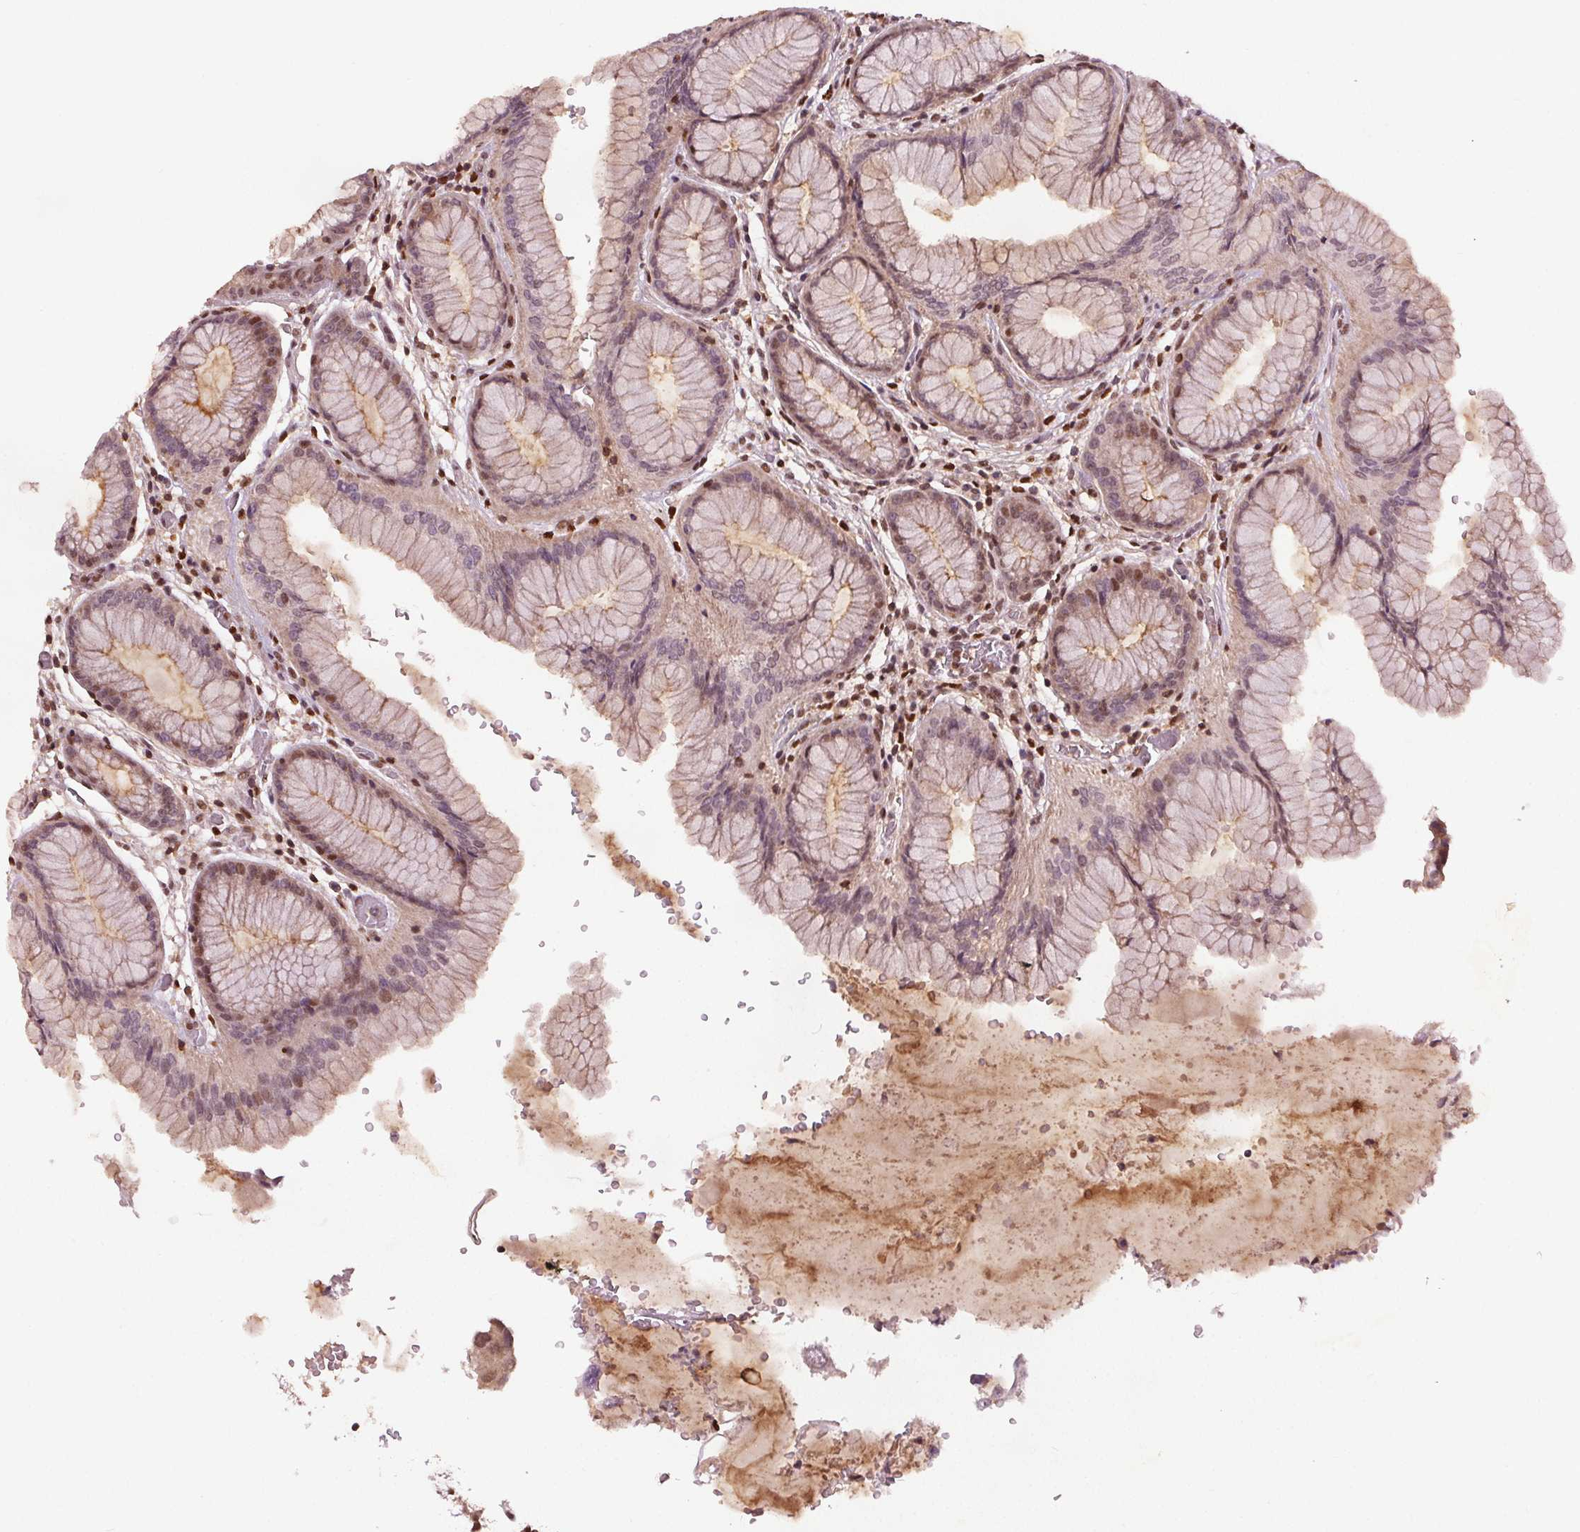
{"staining": {"intensity": "moderate", "quantity": "25%-75%", "location": "cytoplasmic/membranous"}, "tissue": "stomach", "cell_type": "Glandular cells", "image_type": "normal", "snomed": [{"axis": "morphology", "description": "Normal tissue, NOS"}, {"axis": "topography", "description": "Stomach, upper"}, {"axis": "topography", "description": "Stomach"}], "caption": "The micrograph exhibits immunohistochemical staining of benign stomach. There is moderate cytoplasmic/membranous staining is seen in about 25%-75% of glandular cells. Nuclei are stained in blue.", "gene": "DDX11", "patient": {"sex": "male", "age": 48}}